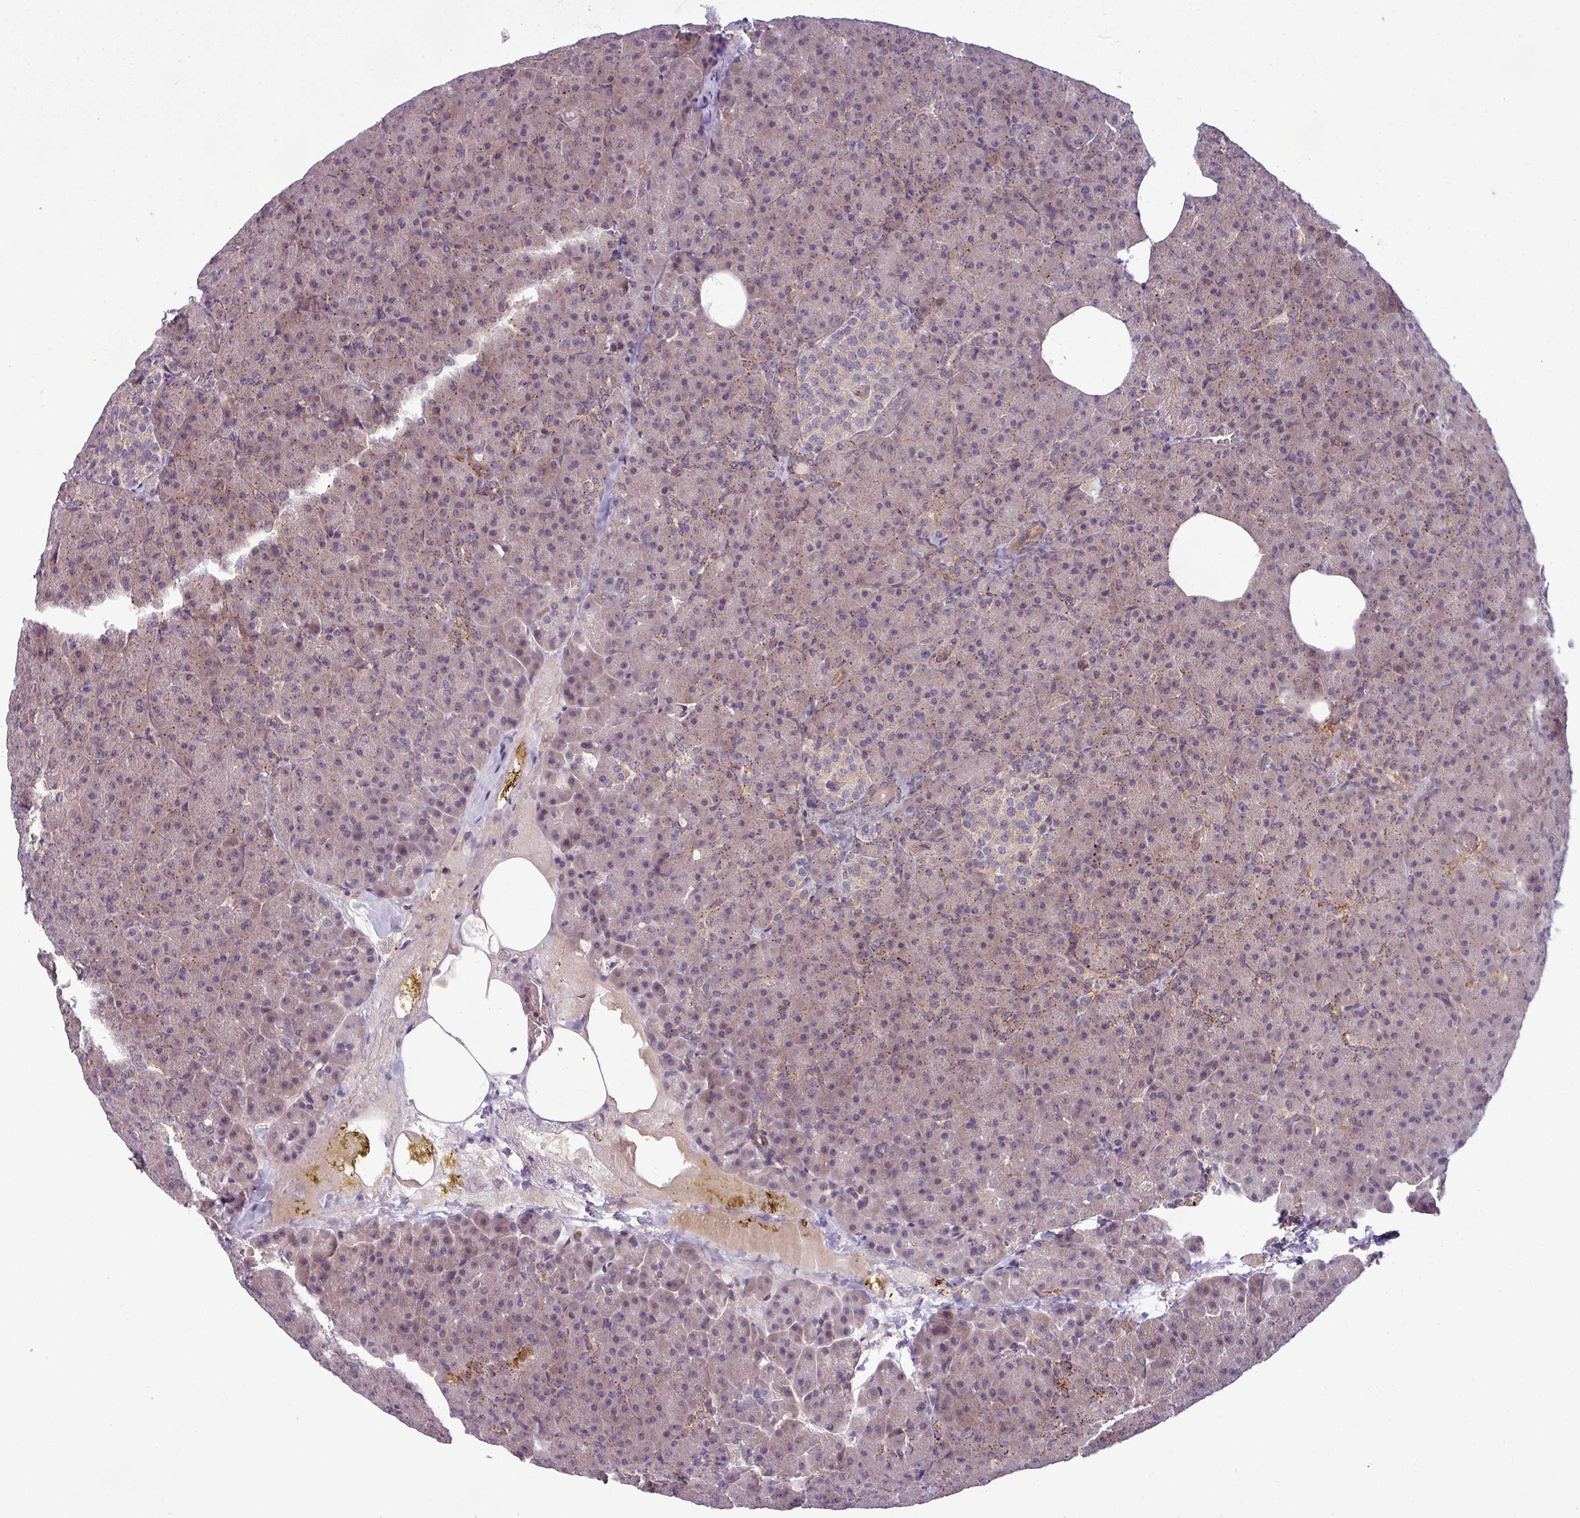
{"staining": {"intensity": "weak", "quantity": "25%-75%", "location": "cytoplasmic/membranous"}, "tissue": "pancreas", "cell_type": "Exocrine glandular cells", "image_type": "normal", "snomed": [{"axis": "morphology", "description": "Normal tissue, NOS"}, {"axis": "topography", "description": "Pancreas"}], "caption": "Exocrine glandular cells exhibit low levels of weak cytoplasmic/membranous staining in approximately 25%-75% of cells in unremarkable pancreas.", "gene": "ZNF35", "patient": {"sex": "female", "age": 74}}